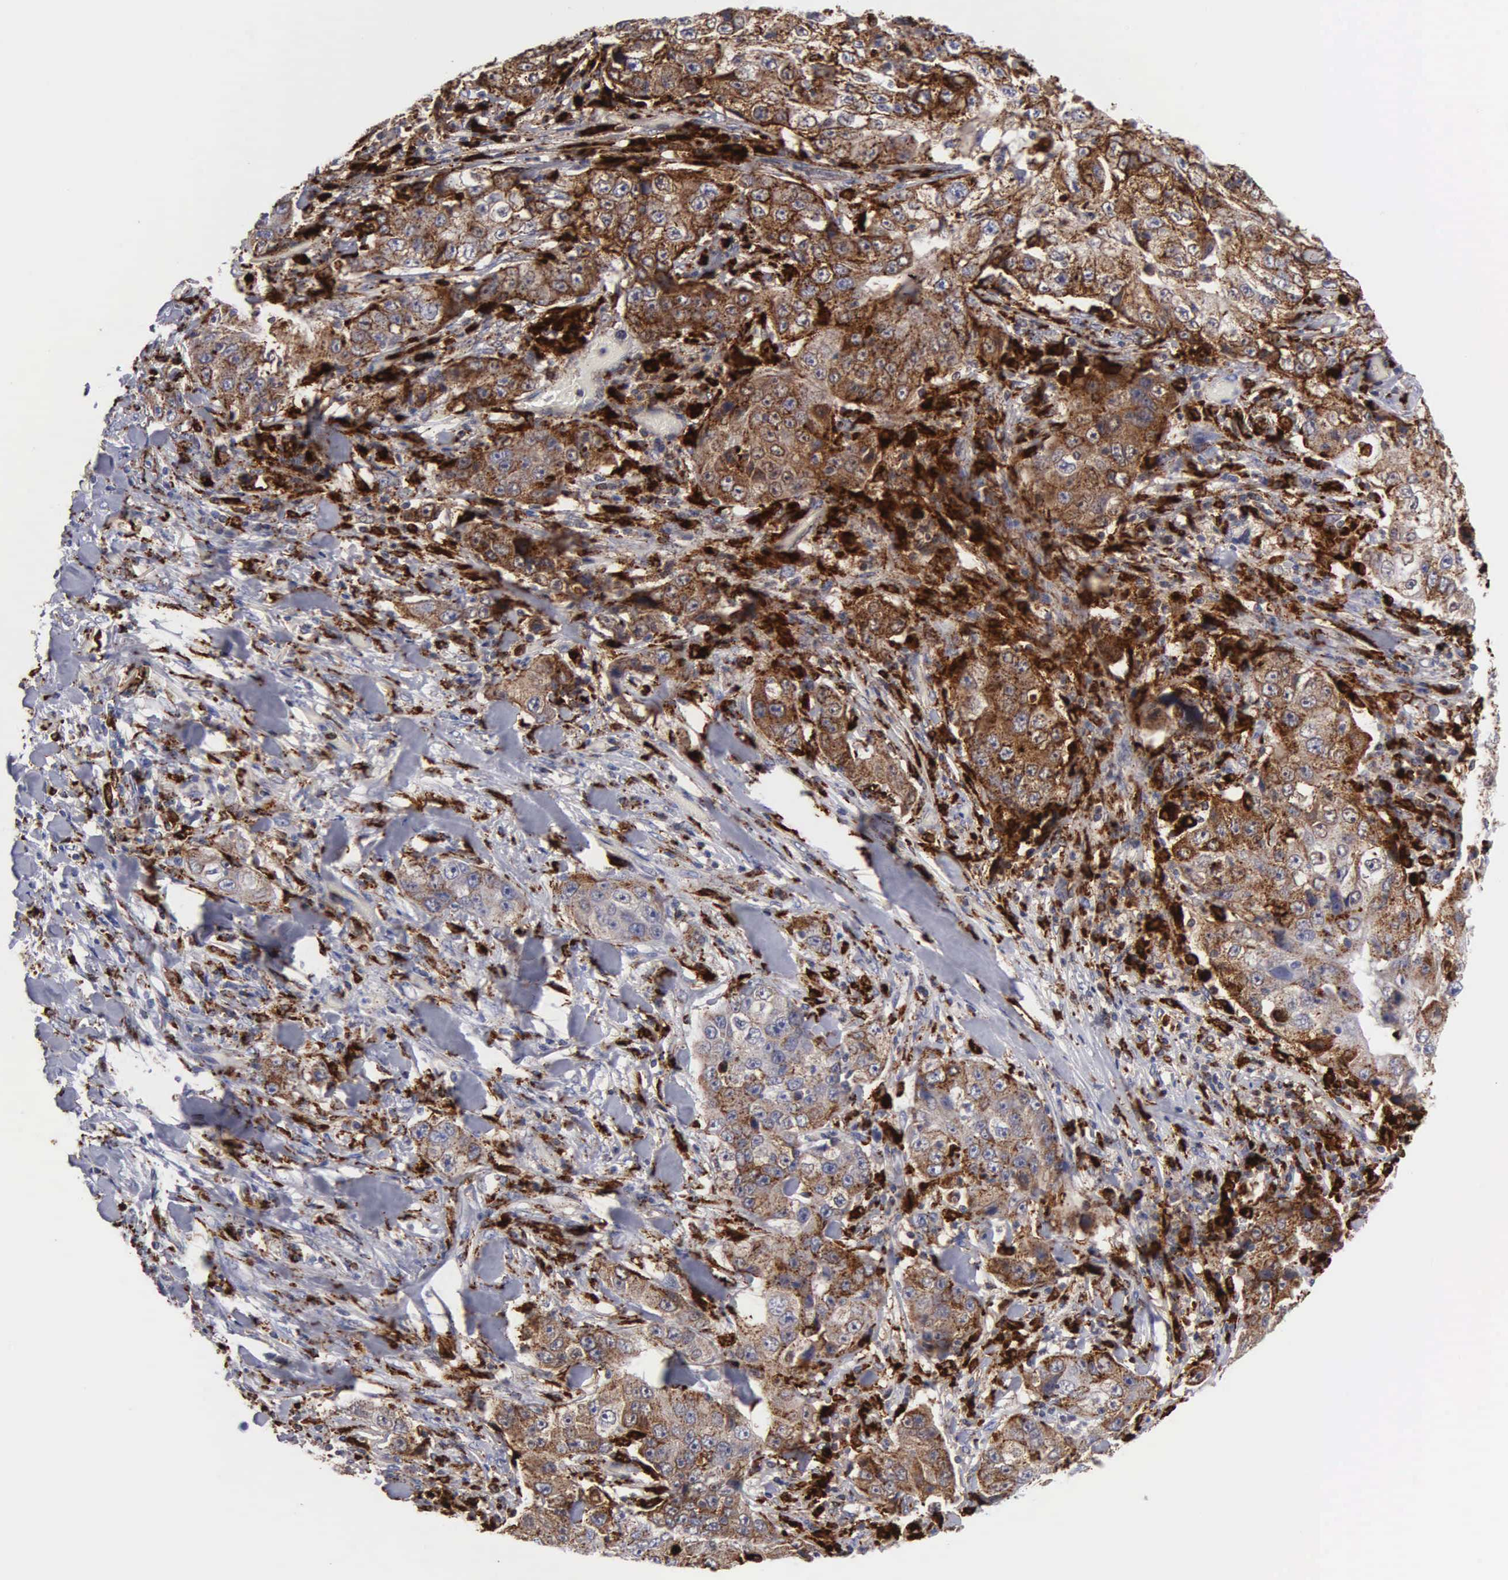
{"staining": {"intensity": "moderate", "quantity": "25%-75%", "location": "cytoplasmic/membranous"}, "tissue": "lung cancer", "cell_type": "Tumor cells", "image_type": "cancer", "snomed": [{"axis": "morphology", "description": "Squamous cell carcinoma, NOS"}, {"axis": "topography", "description": "Lung"}], "caption": "This micrograph reveals lung cancer (squamous cell carcinoma) stained with immunohistochemistry to label a protein in brown. The cytoplasmic/membranous of tumor cells show moderate positivity for the protein. Nuclei are counter-stained blue.", "gene": "CTSH", "patient": {"sex": "male", "age": 64}}